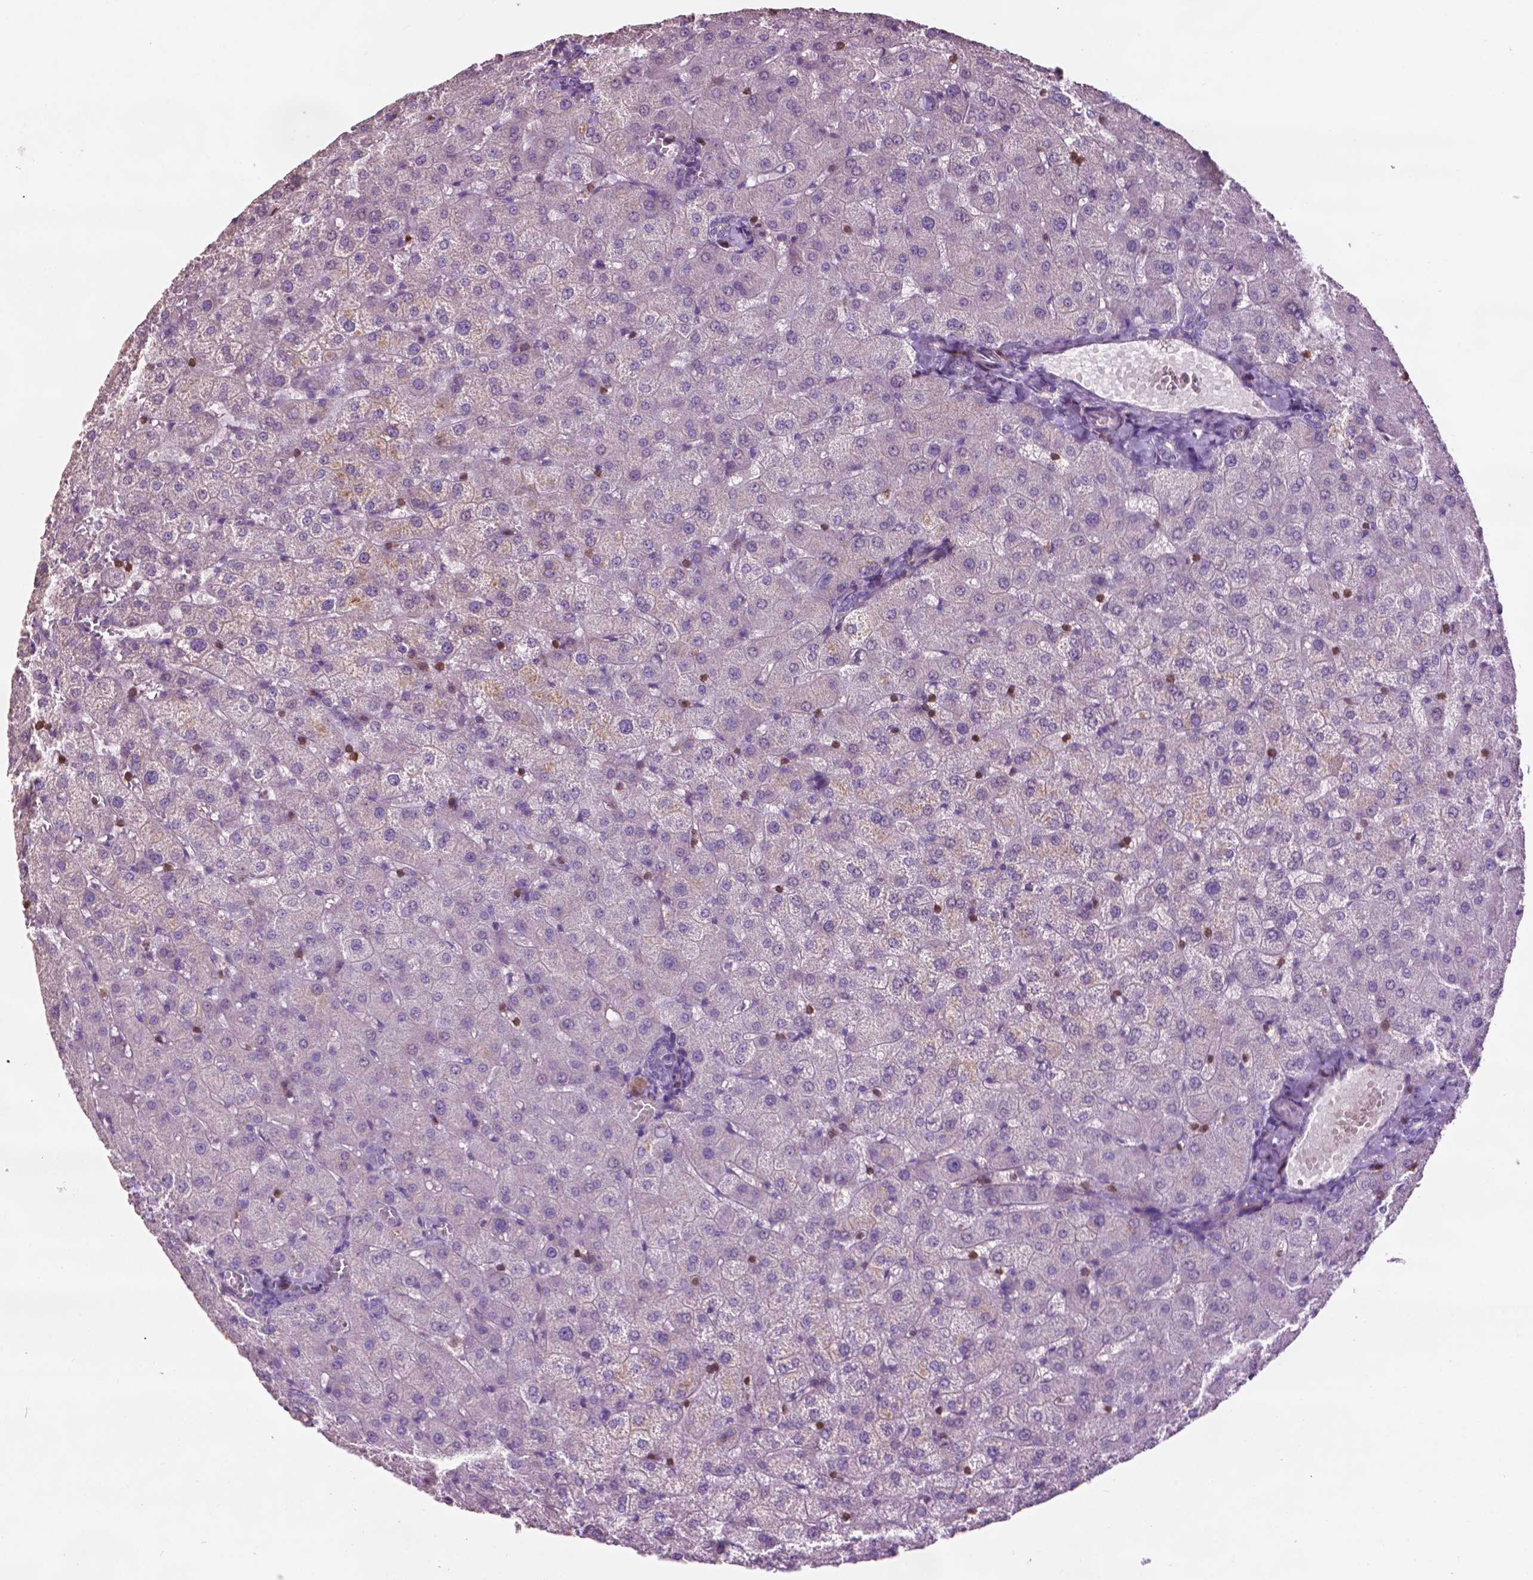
{"staining": {"intensity": "negative", "quantity": "none", "location": "none"}, "tissue": "liver", "cell_type": "Cholangiocytes", "image_type": "normal", "snomed": [{"axis": "morphology", "description": "Normal tissue, NOS"}, {"axis": "topography", "description": "Liver"}], "caption": "This is an IHC histopathology image of unremarkable liver. There is no expression in cholangiocytes.", "gene": "TBC1D10C", "patient": {"sex": "female", "age": 50}}